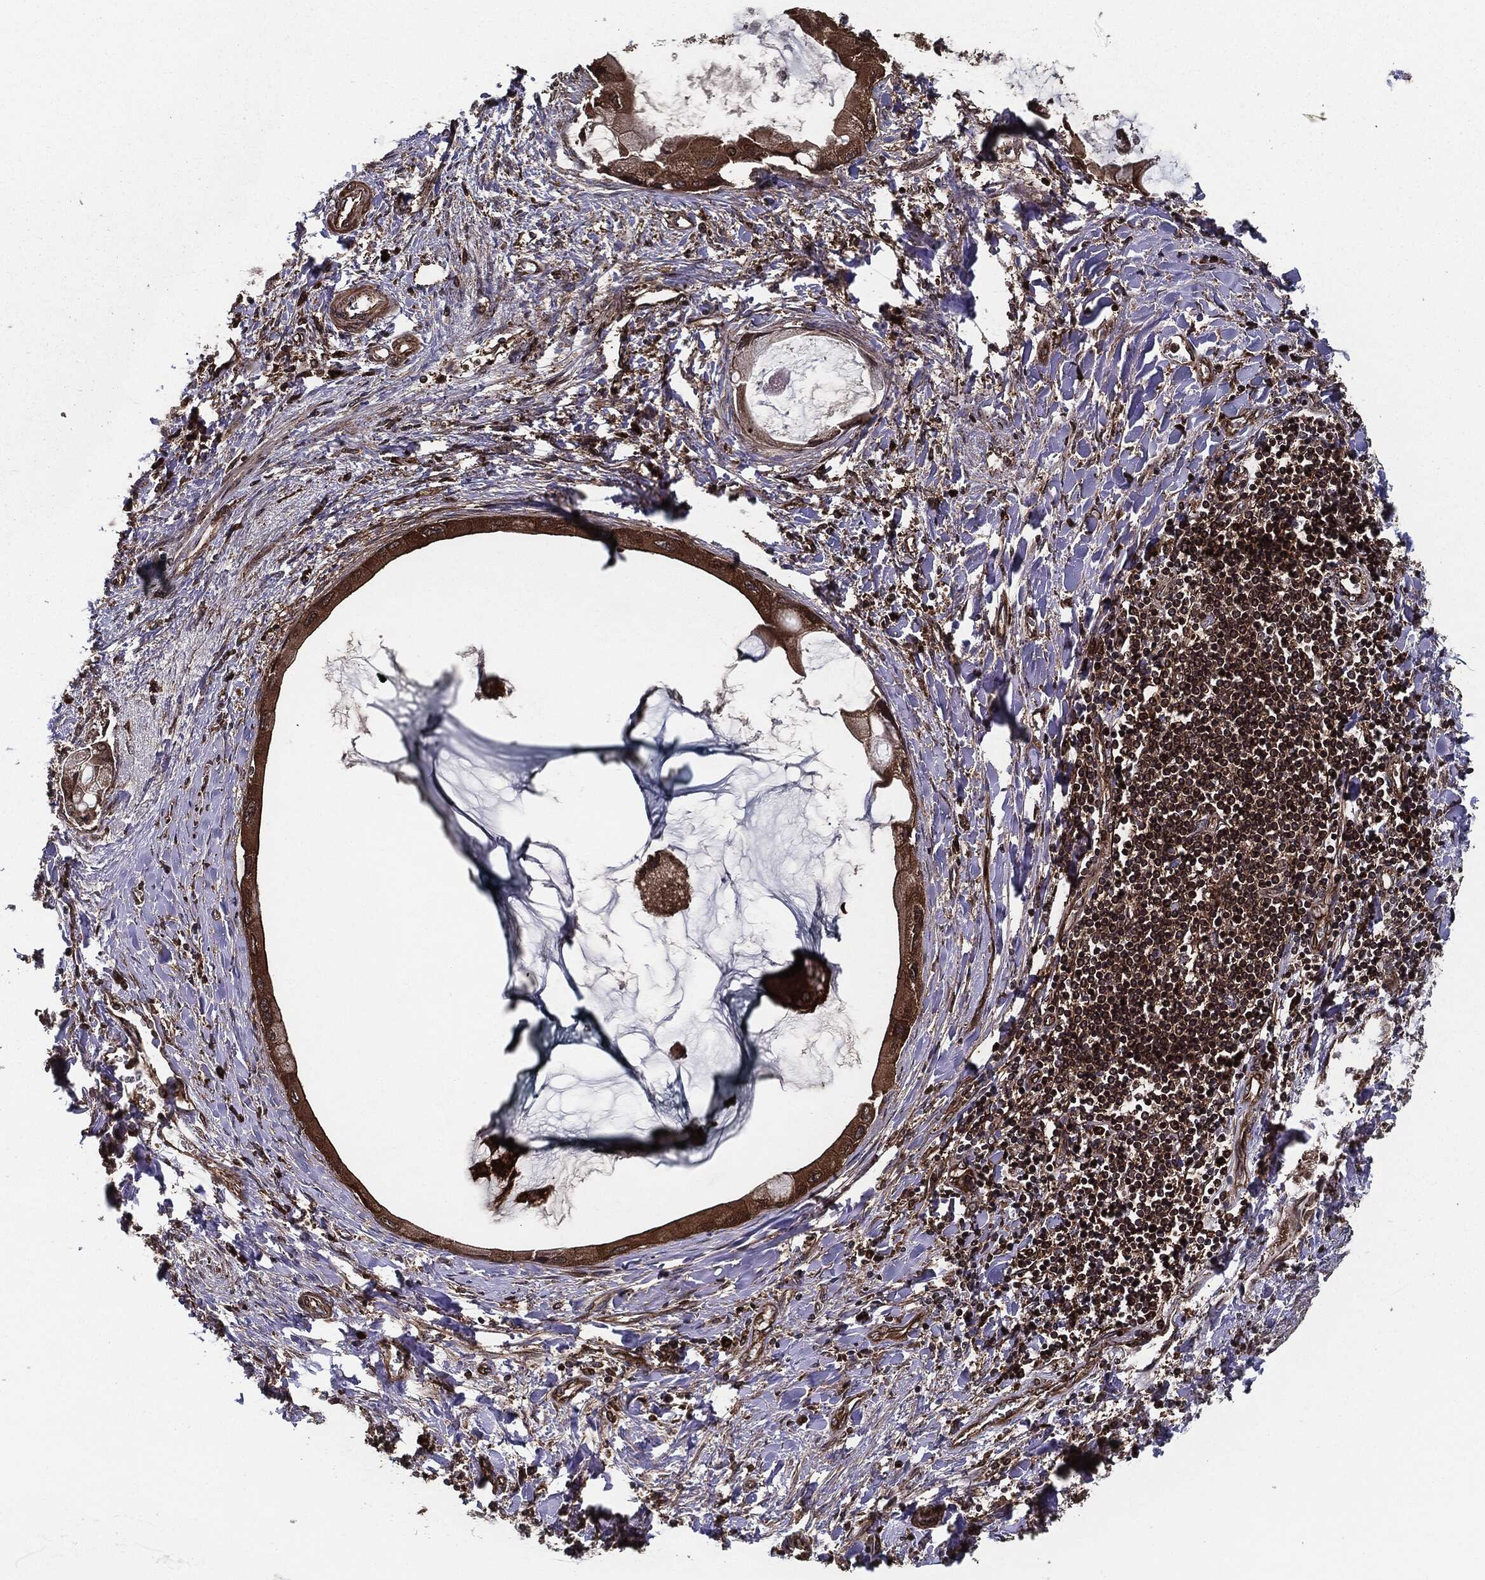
{"staining": {"intensity": "strong", "quantity": ">75%", "location": "cytoplasmic/membranous"}, "tissue": "liver cancer", "cell_type": "Tumor cells", "image_type": "cancer", "snomed": [{"axis": "morphology", "description": "Cholangiocarcinoma"}, {"axis": "topography", "description": "Liver"}], "caption": "An immunohistochemistry (IHC) histopathology image of tumor tissue is shown. Protein staining in brown shows strong cytoplasmic/membranous positivity in liver cancer (cholangiocarcinoma) within tumor cells. The staining was performed using DAB to visualize the protein expression in brown, while the nuclei were stained in blue with hematoxylin (Magnification: 20x).", "gene": "RAP1GDS1", "patient": {"sex": "male", "age": 50}}